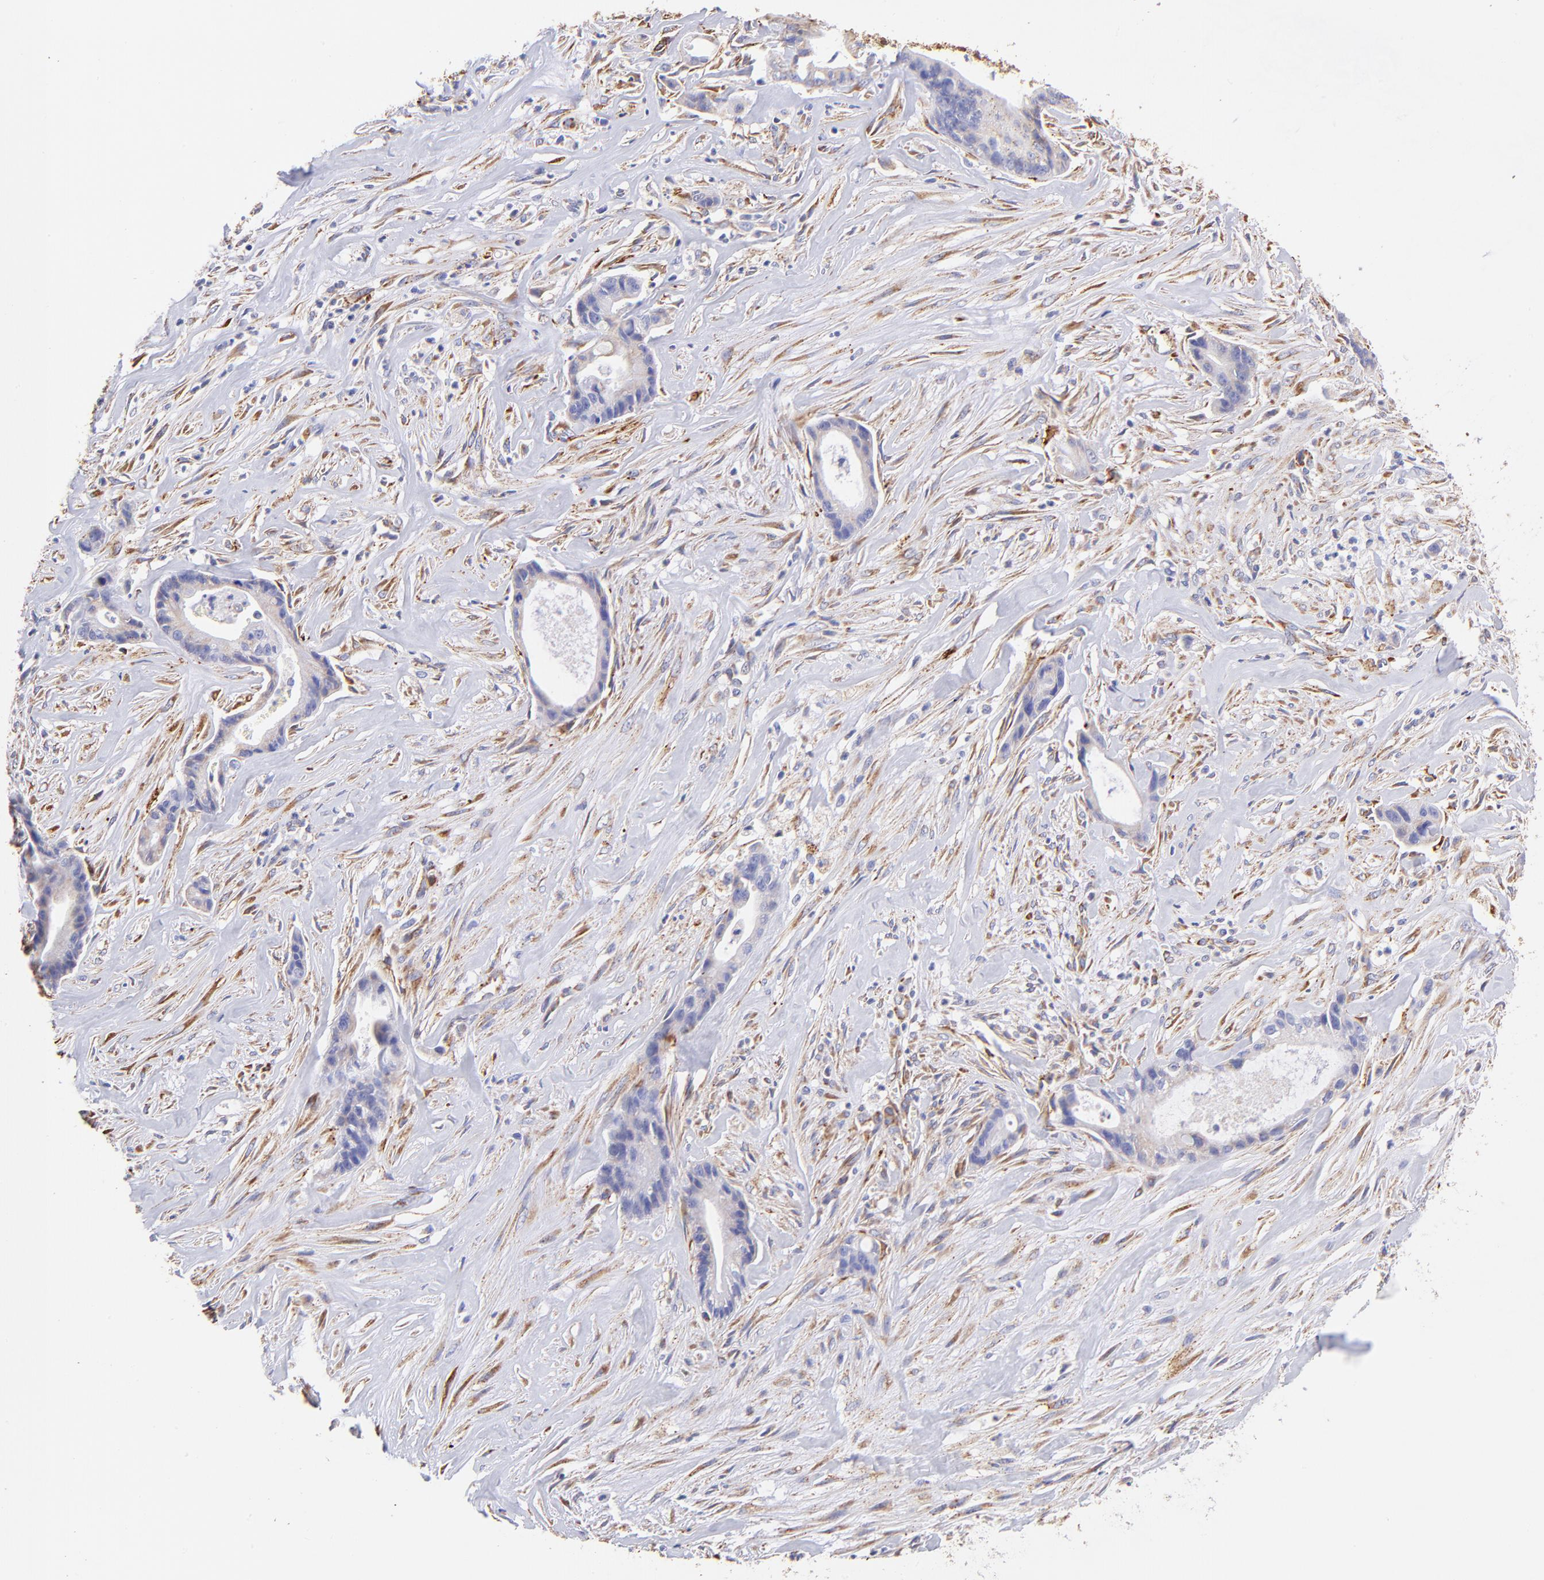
{"staining": {"intensity": "weak", "quantity": "25%-75%", "location": "cytoplasmic/membranous"}, "tissue": "liver cancer", "cell_type": "Tumor cells", "image_type": "cancer", "snomed": [{"axis": "morphology", "description": "Cholangiocarcinoma"}, {"axis": "topography", "description": "Liver"}], "caption": "About 25%-75% of tumor cells in human cholangiocarcinoma (liver) exhibit weak cytoplasmic/membranous protein positivity as visualized by brown immunohistochemical staining.", "gene": "SPARC", "patient": {"sex": "female", "age": 55}}